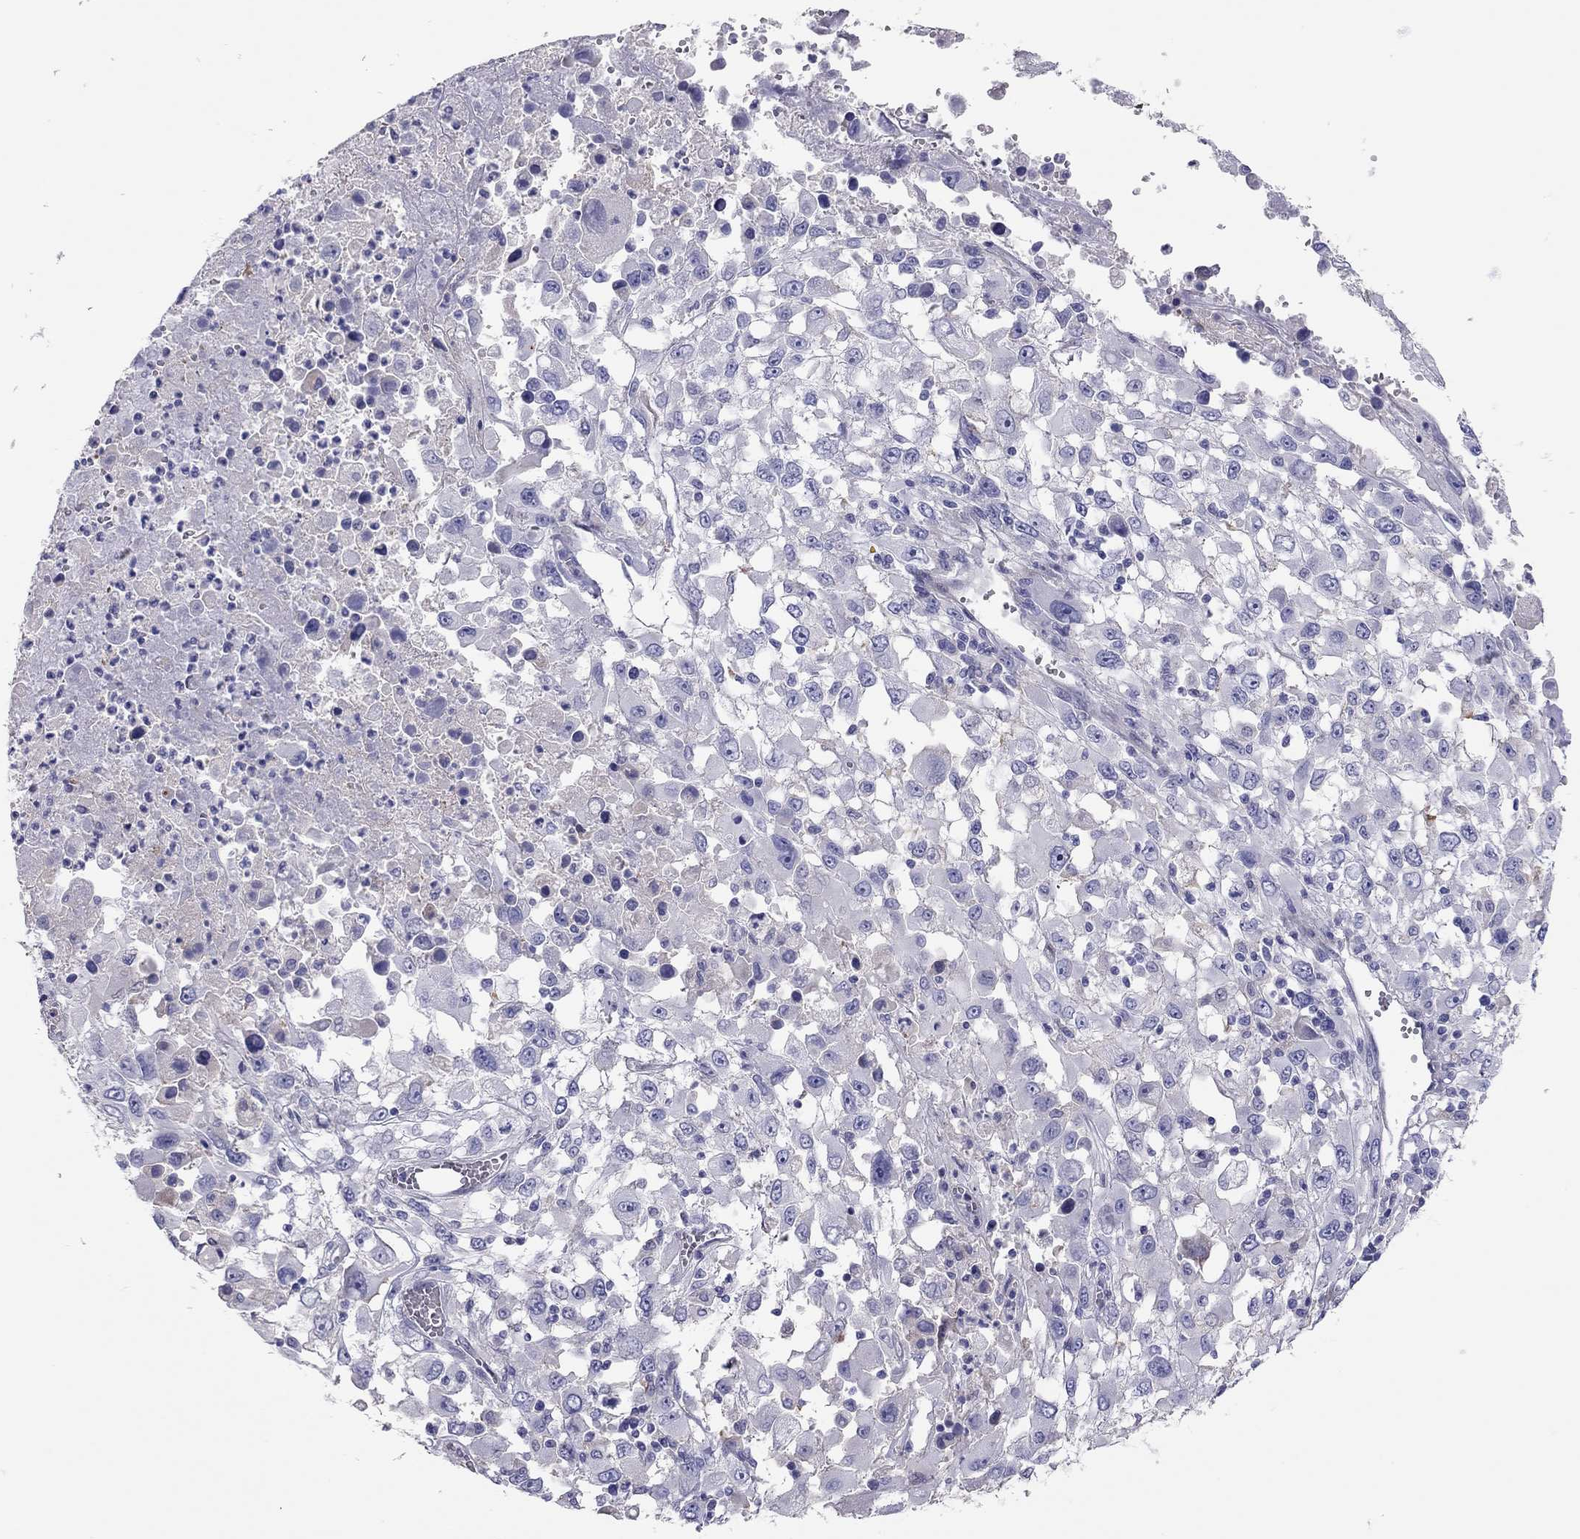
{"staining": {"intensity": "negative", "quantity": "none", "location": "none"}, "tissue": "melanoma", "cell_type": "Tumor cells", "image_type": "cancer", "snomed": [{"axis": "morphology", "description": "Malignant melanoma, Metastatic site"}, {"axis": "topography", "description": "Soft tissue"}], "caption": "Tumor cells are negative for protein expression in human melanoma. (Stains: DAB (3,3'-diaminobenzidine) immunohistochemistry (IHC) with hematoxylin counter stain, Microscopy: brightfield microscopy at high magnification).", "gene": "SCARB1", "patient": {"sex": "male", "age": 50}}